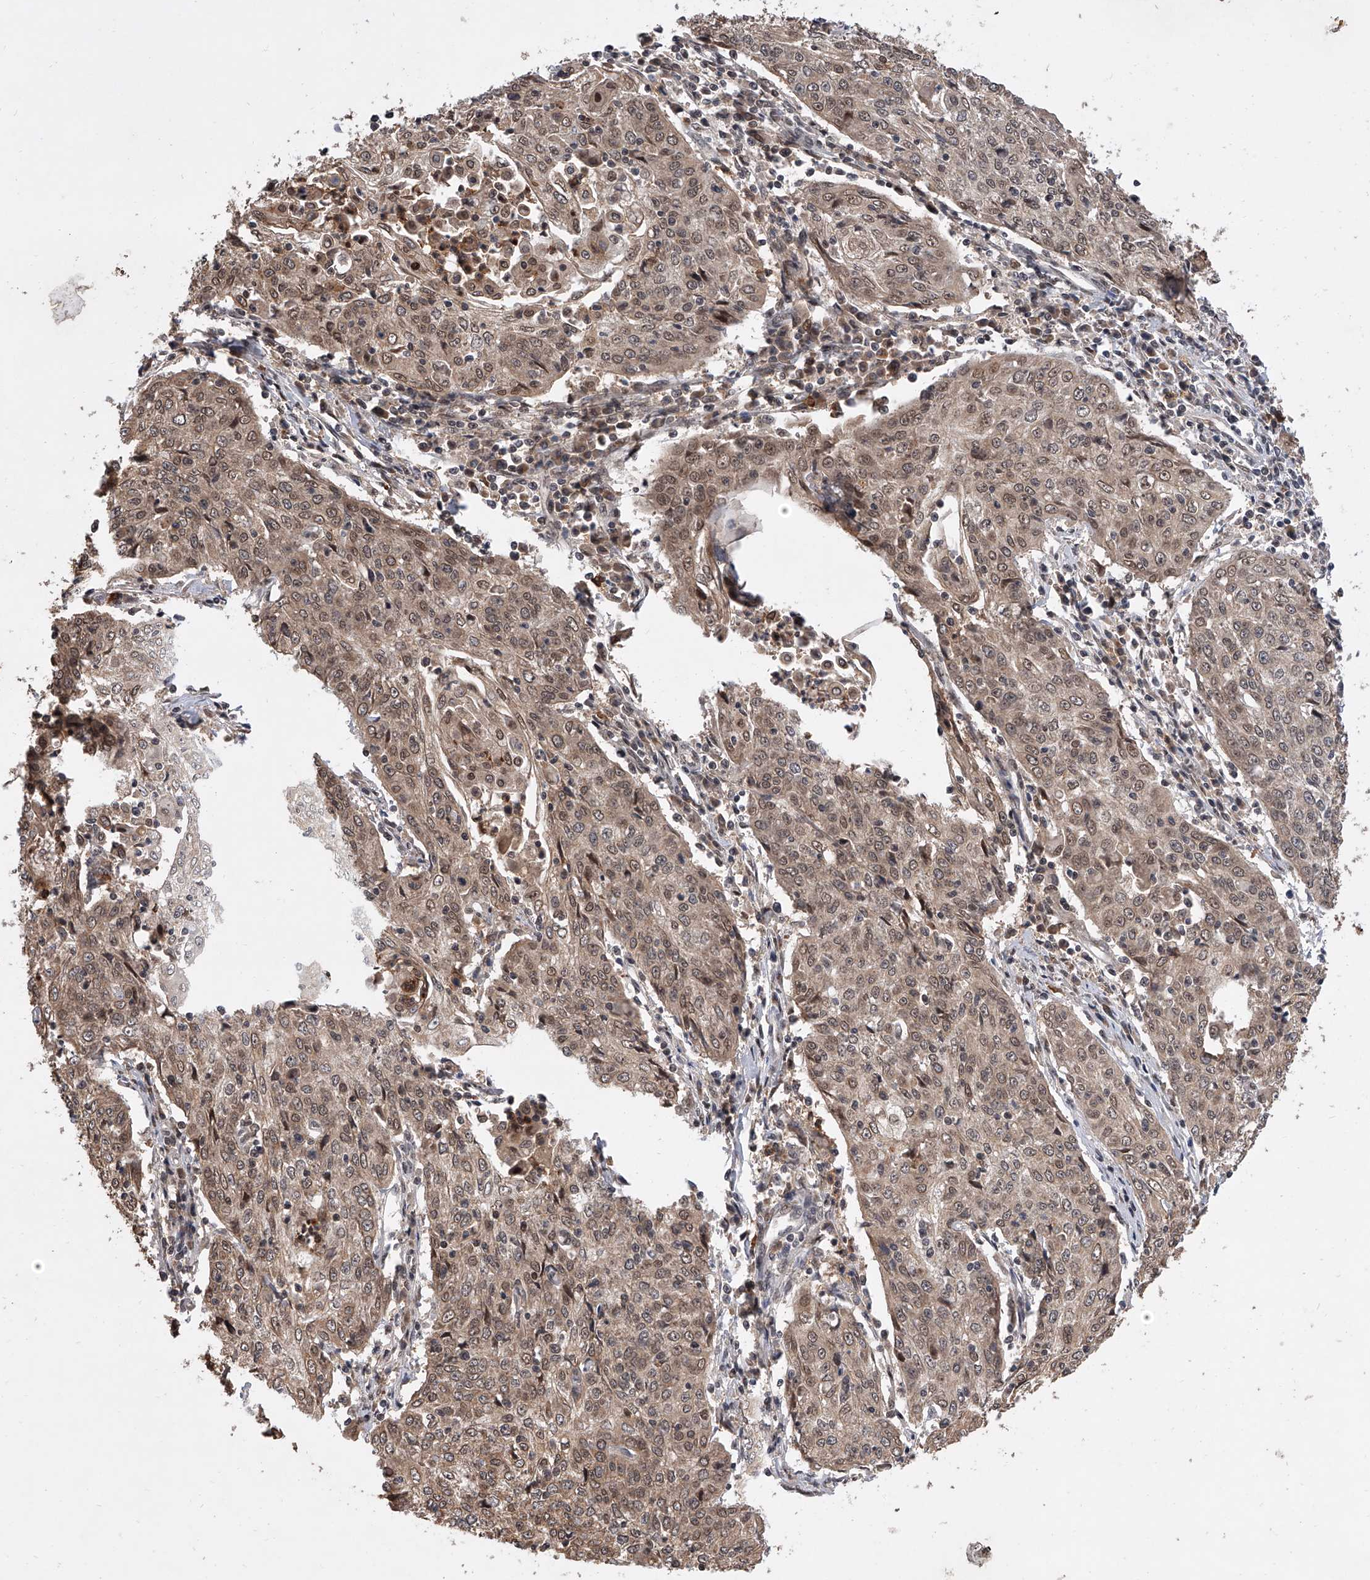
{"staining": {"intensity": "moderate", "quantity": ">75%", "location": "cytoplasmic/membranous,nuclear"}, "tissue": "cervical cancer", "cell_type": "Tumor cells", "image_type": "cancer", "snomed": [{"axis": "morphology", "description": "Squamous cell carcinoma, NOS"}, {"axis": "topography", "description": "Cervix"}], "caption": "Protein staining of cervical squamous cell carcinoma tissue demonstrates moderate cytoplasmic/membranous and nuclear expression in about >75% of tumor cells. The protein is stained brown, and the nuclei are stained in blue (DAB (3,3'-diaminobenzidine) IHC with brightfield microscopy, high magnification).", "gene": "BHLHE23", "patient": {"sex": "female", "age": 48}}